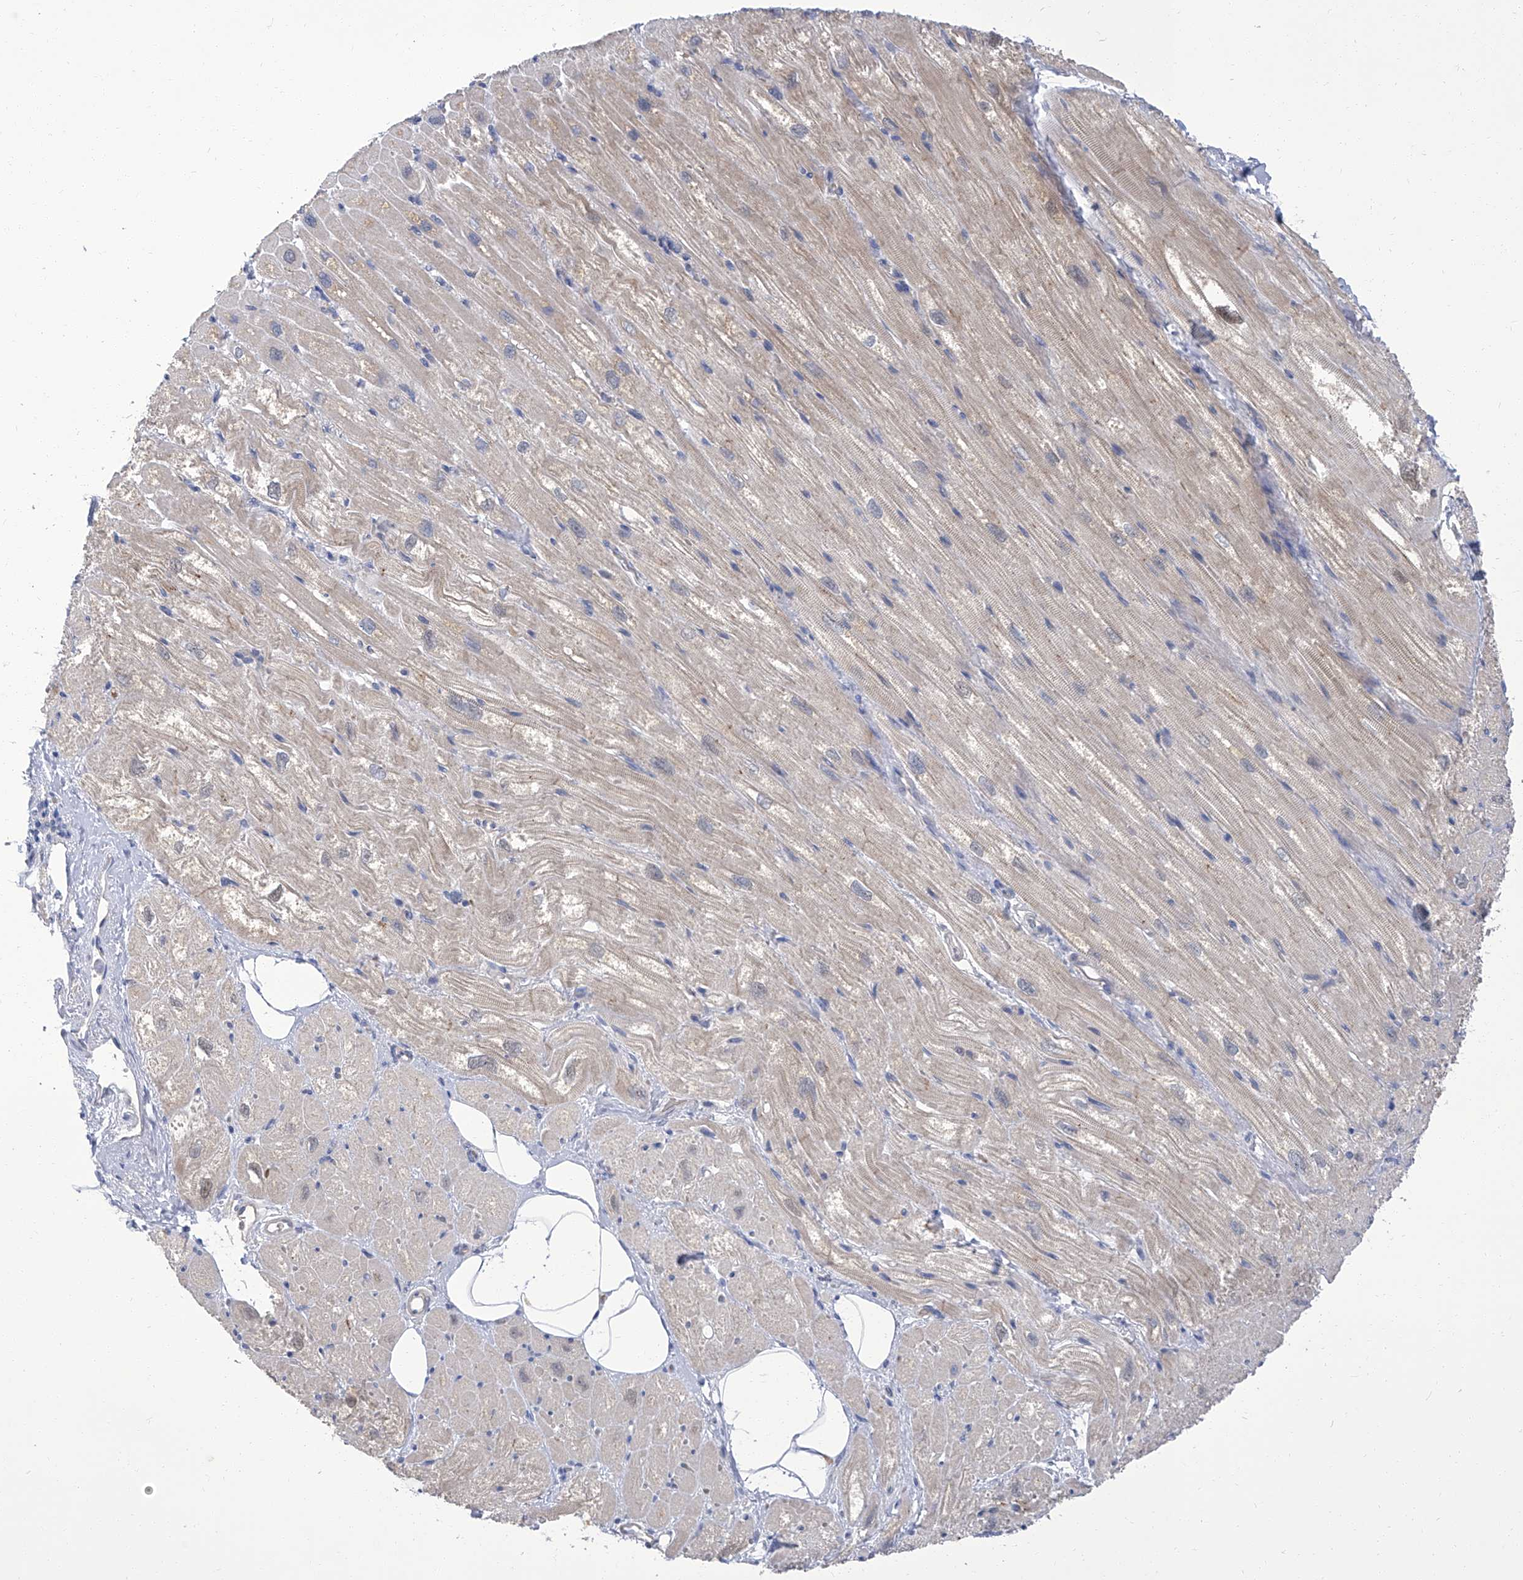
{"staining": {"intensity": "negative", "quantity": "none", "location": "none"}, "tissue": "heart muscle", "cell_type": "Cardiomyocytes", "image_type": "normal", "snomed": [{"axis": "morphology", "description": "Normal tissue, NOS"}, {"axis": "topography", "description": "Heart"}], "caption": "Human heart muscle stained for a protein using immunohistochemistry (IHC) exhibits no expression in cardiomyocytes.", "gene": "PARD3", "patient": {"sex": "male", "age": 50}}